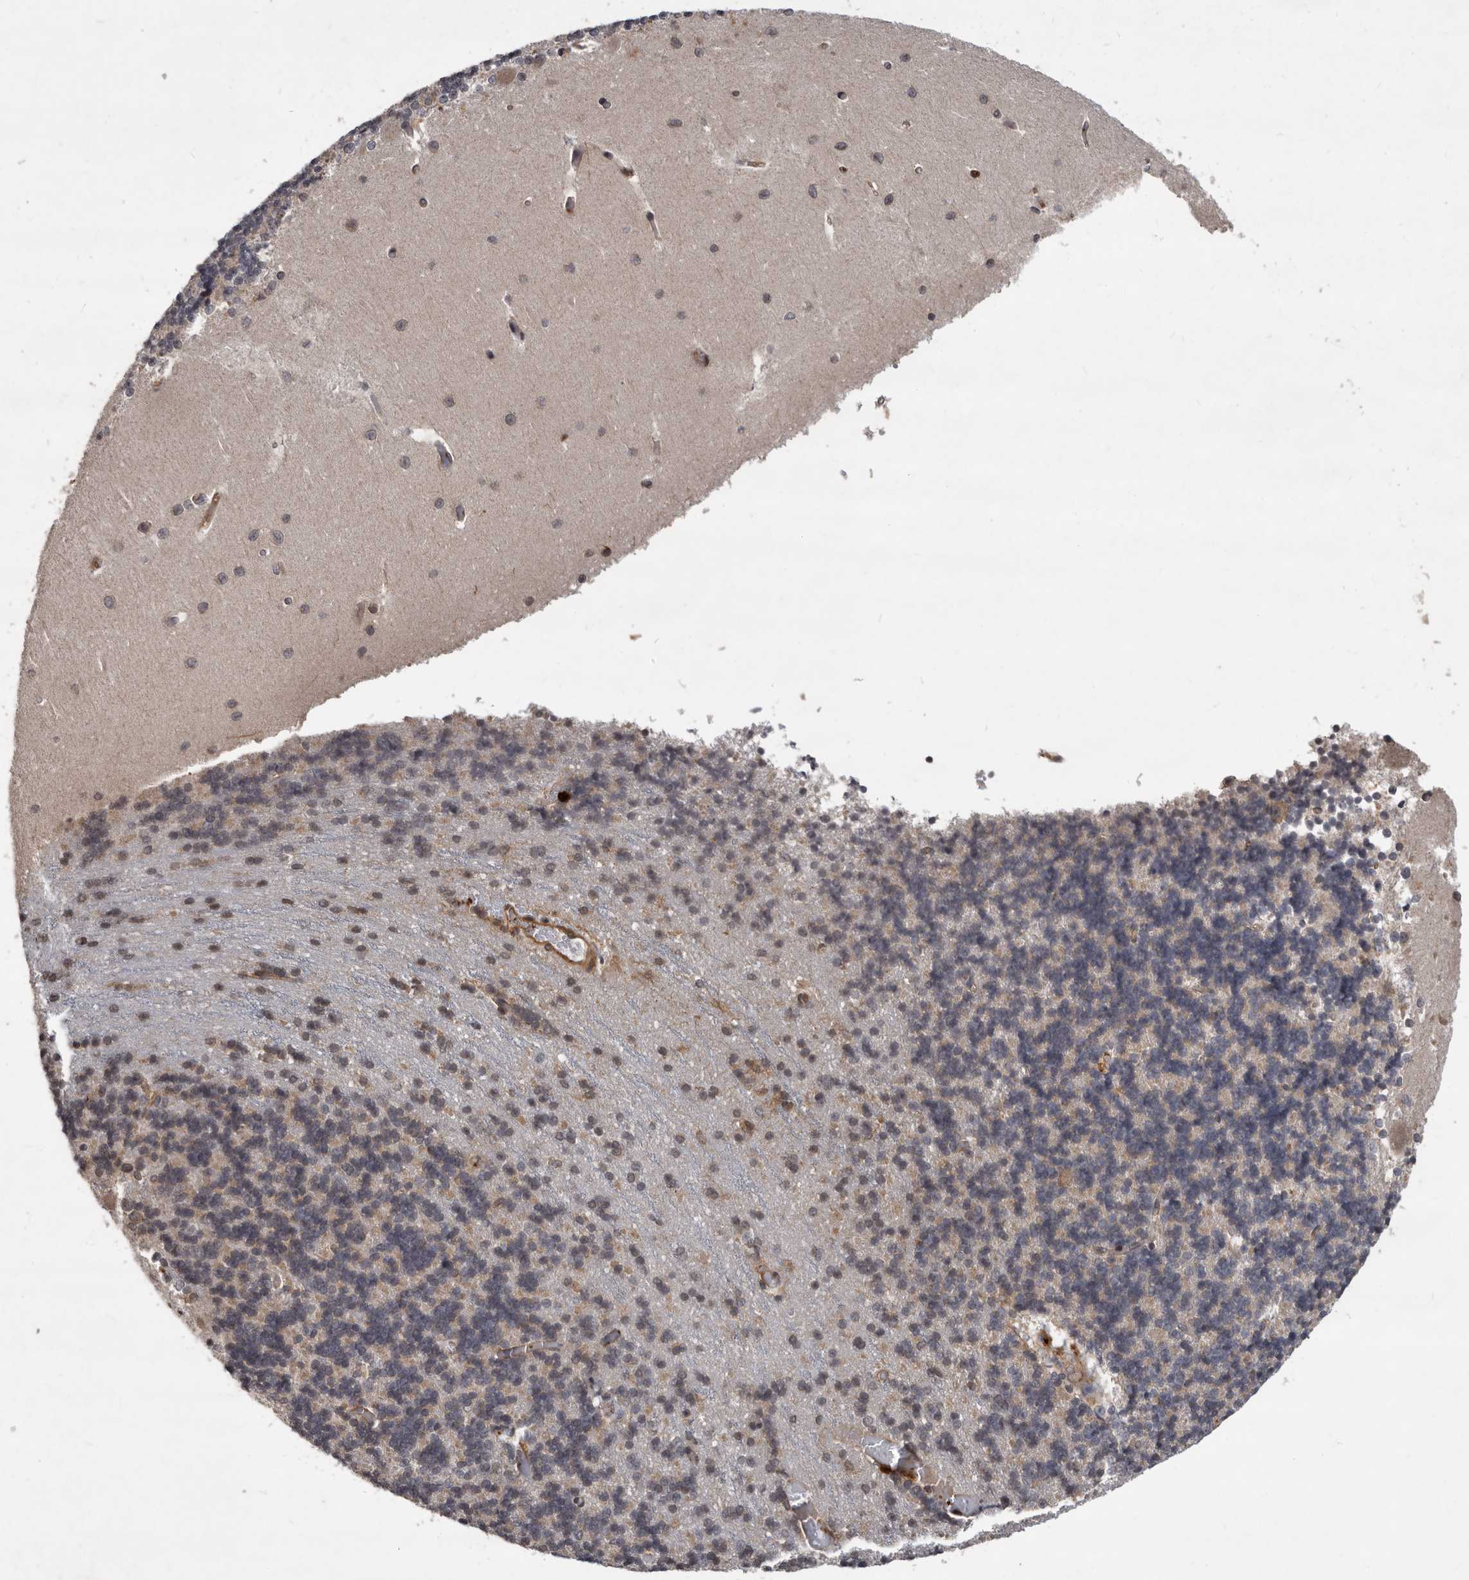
{"staining": {"intensity": "weak", "quantity": "<25%", "location": "cytoplasmic/membranous,nuclear"}, "tissue": "cerebellum", "cell_type": "Cells in granular layer", "image_type": "normal", "snomed": [{"axis": "morphology", "description": "Normal tissue, NOS"}, {"axis": "topography", "description": "Cerebellum"}], "caption": "IHC photomicrograph of benign cerebellum: cerebellum stained with DAB (3,3'-diaminobenzidine) demonstrates no significant protein positivity in cells in granular layer. (DAB (3,3'-diaminobenzidine) IHC visualized using brightfield microscopy, high magnification).", "gene": "DNAJC28", "patient": {"sex": "male", "age": 37}}